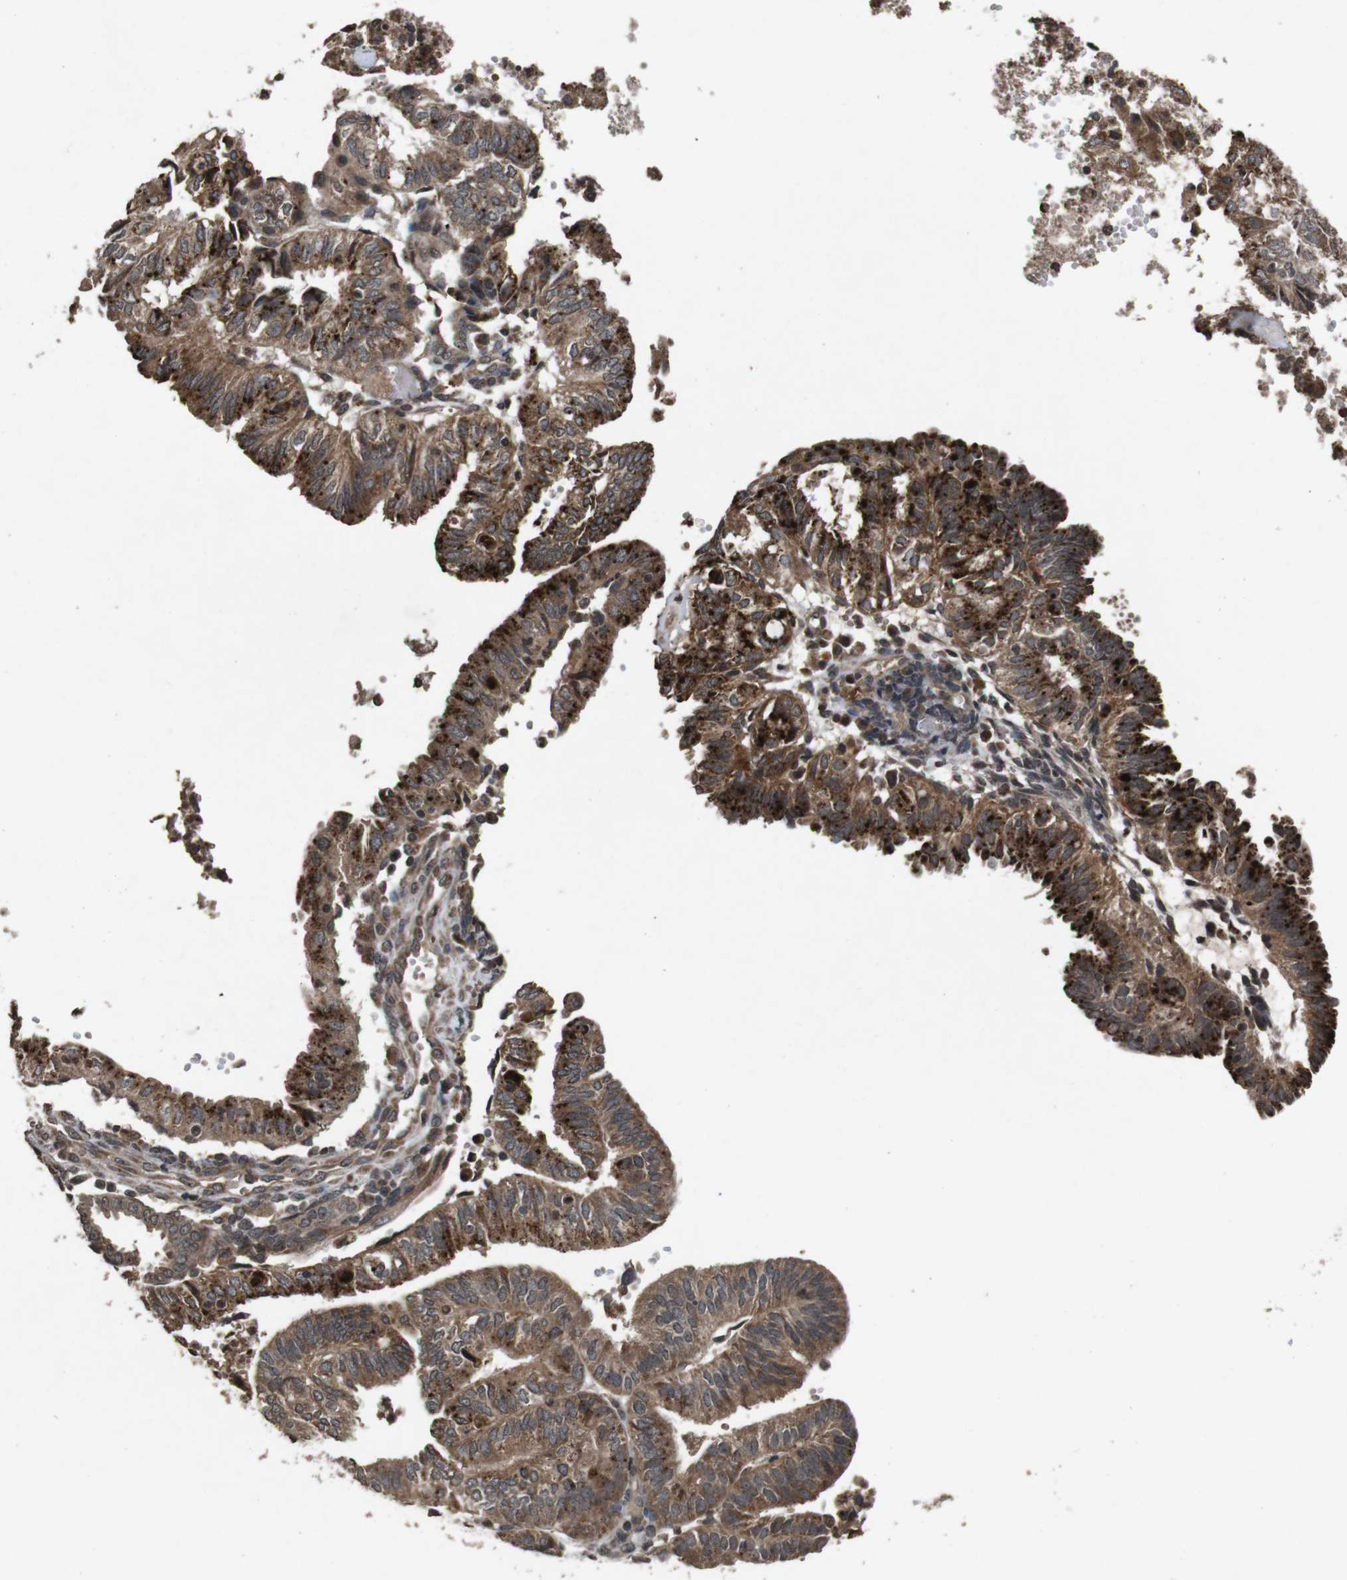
{"staining": {"intensity": "strong", "quantity": "25%-75%", "location": "cytoplasmic/membranous"}, "tissue": "endometrial cancer", "cell_type": "Tumor cells", "image_type": "cancer", "snomed": [{"axis": "morphology", "description": "Adenocarcinoma, NOS"}, {"axis": "topography", "description": "Uterus"}], "caption": "IHC image of adenocarcinoma (endometrial) stained for a protein (brown), which displays high levels of strong cytoplasmic/membranous staining in approximately 25%-75% of tumor cells.", "gene": "SORL1", "patient": {"sex": "female", "age": 60}}